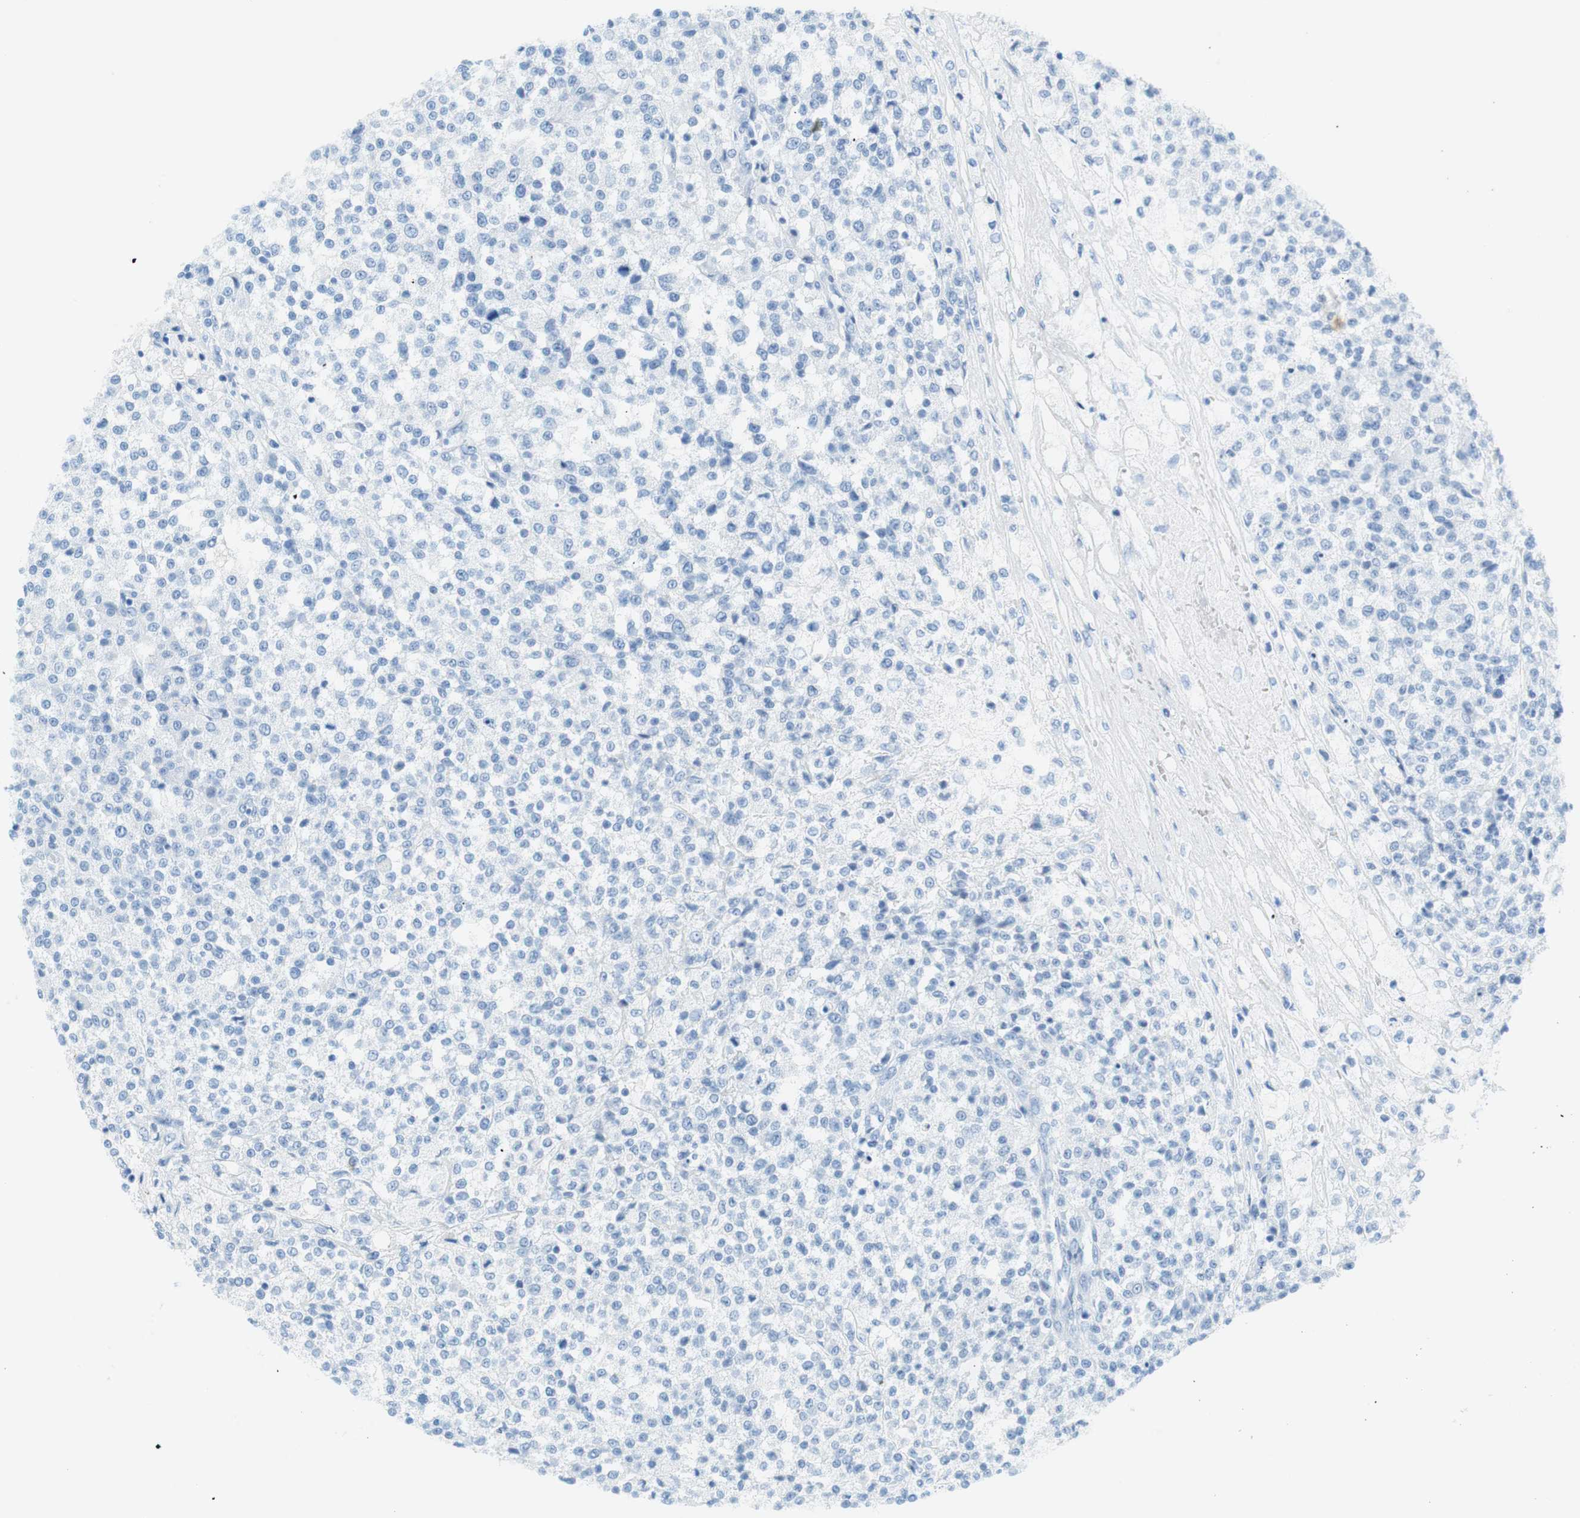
{"staining": {"intensity": "negative", "quantity": "none", "location": "none"}, "tissue": "testis cancer", "cell_type": "Tumor cells", "image_type": "cancer", "snomed": [{"axis": "morphology", "description": "Seminoma, NOS"}, {"axis": "topography", "description": "Testis"}], "caption": "A histopathology image of testis cancer (seminoma) stained for a protein exhibits no brown staining in tumor cells.", "gene": "MYH1", "patient": {"sex": "male", "age": 59}}